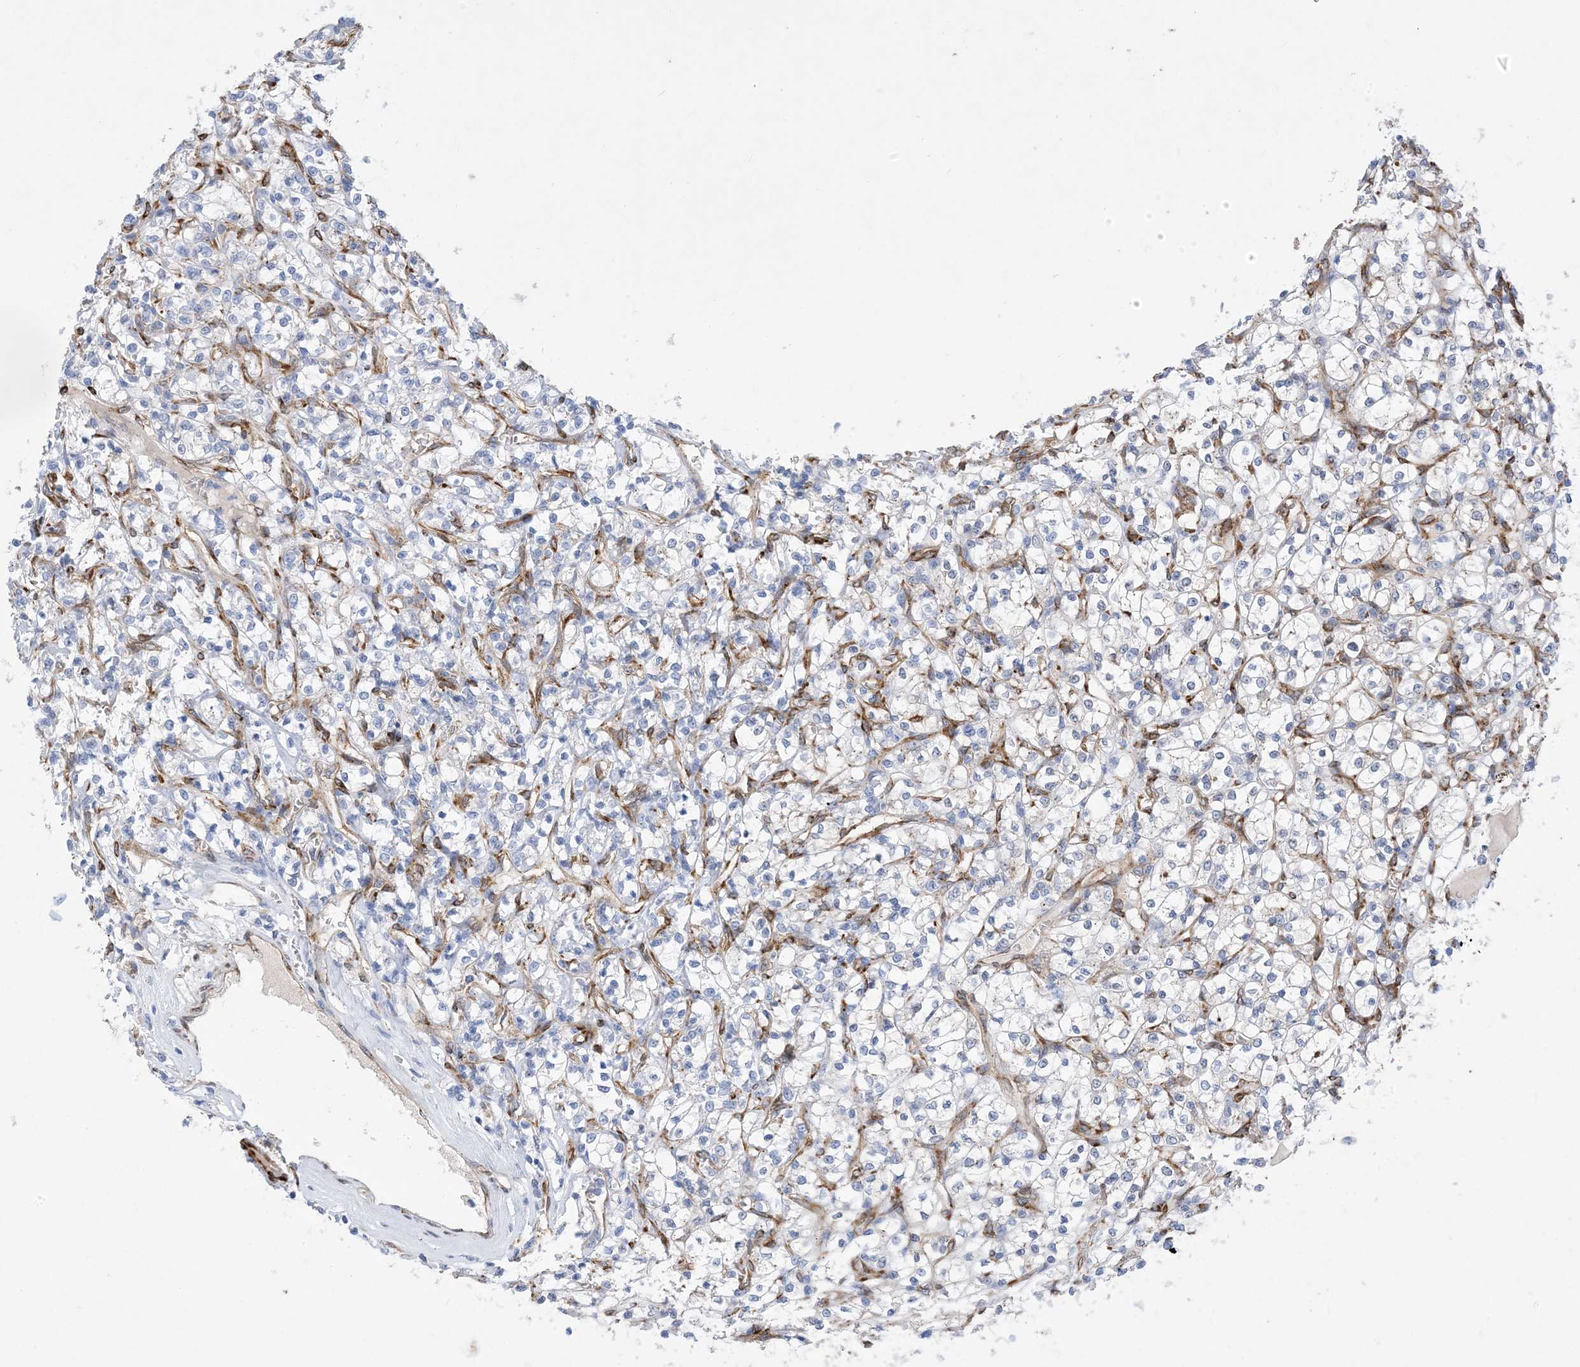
{"staining": {"intensity": "negative", "quantity": "none", "location": "none"}, "tissue": "renal cancer", "cell_type": "Tumor cells", "image_type": "cancer", "snomed": [{"axis": "morphology", "description": "Adenocarcinoma, NOS"}, {"axis": "topography", "description": "Kidney"}], "caption": "The photomicrograph exhibits no significant expression in tumor cells of renal adenocarcinoma.", "gene": "RBMS3", "patient": {"sex": "female", "age": 69}}